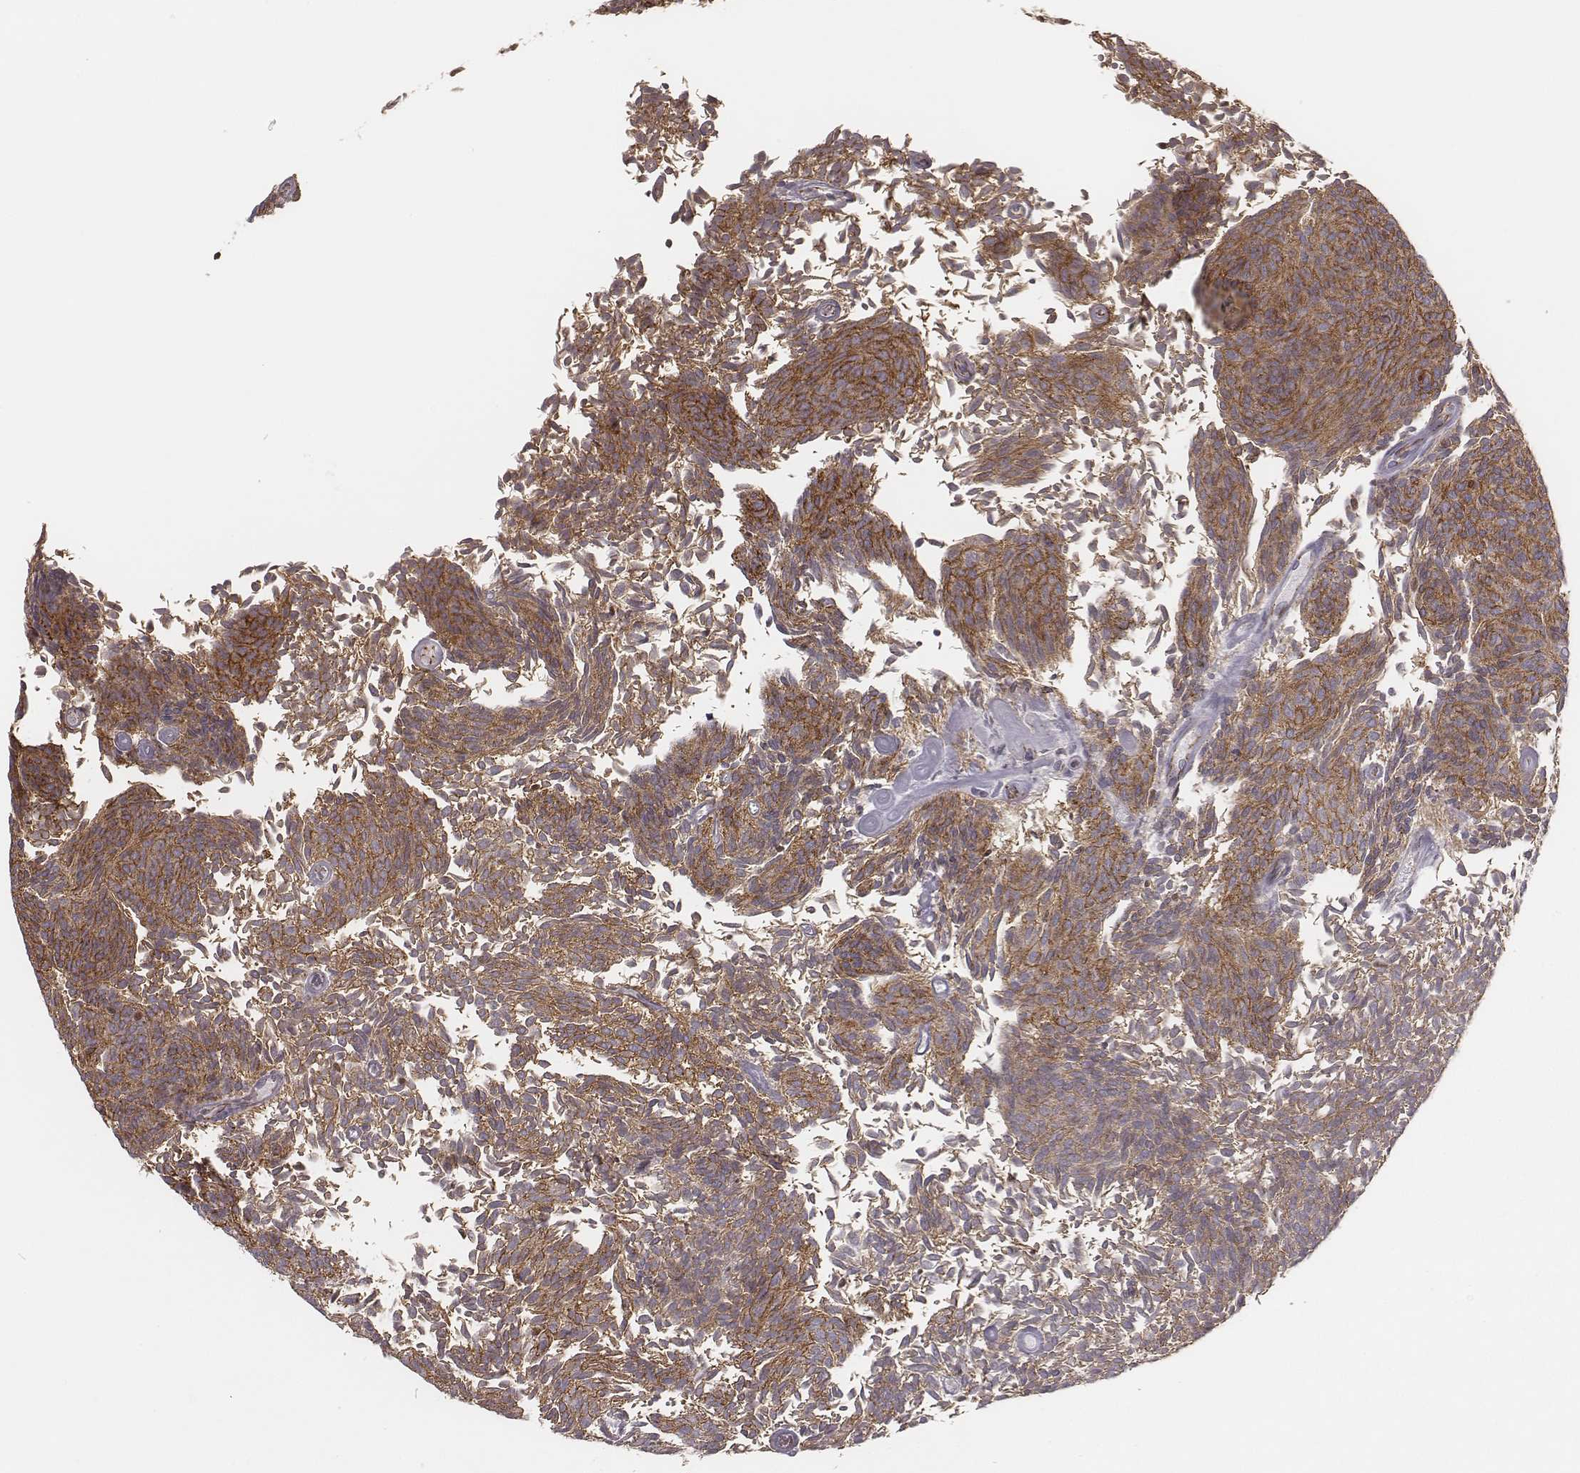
{"staining": {"intensity": "moderate", "quantity": ">75%", "location": "cytoplasmic/membranous"}, "tissue": "urothelial cancer", "cell_type": "Tumor cells", "image_type": "cancer", "snomed": [{"axis": "morphology", "description": "Urothelial carcinoma, Low grade"}, {"axis": "topography", "description": "Urinary bladder"}], "caption": "Urothelial carcinoma (low-grade) tissue shows moderate cytoplasmic/membranous positivity in about >75% of tumor cells, visualized by immunohistochemistry.", "gene": "WDR59", "patient": {"sex": "male", "age": 77}}